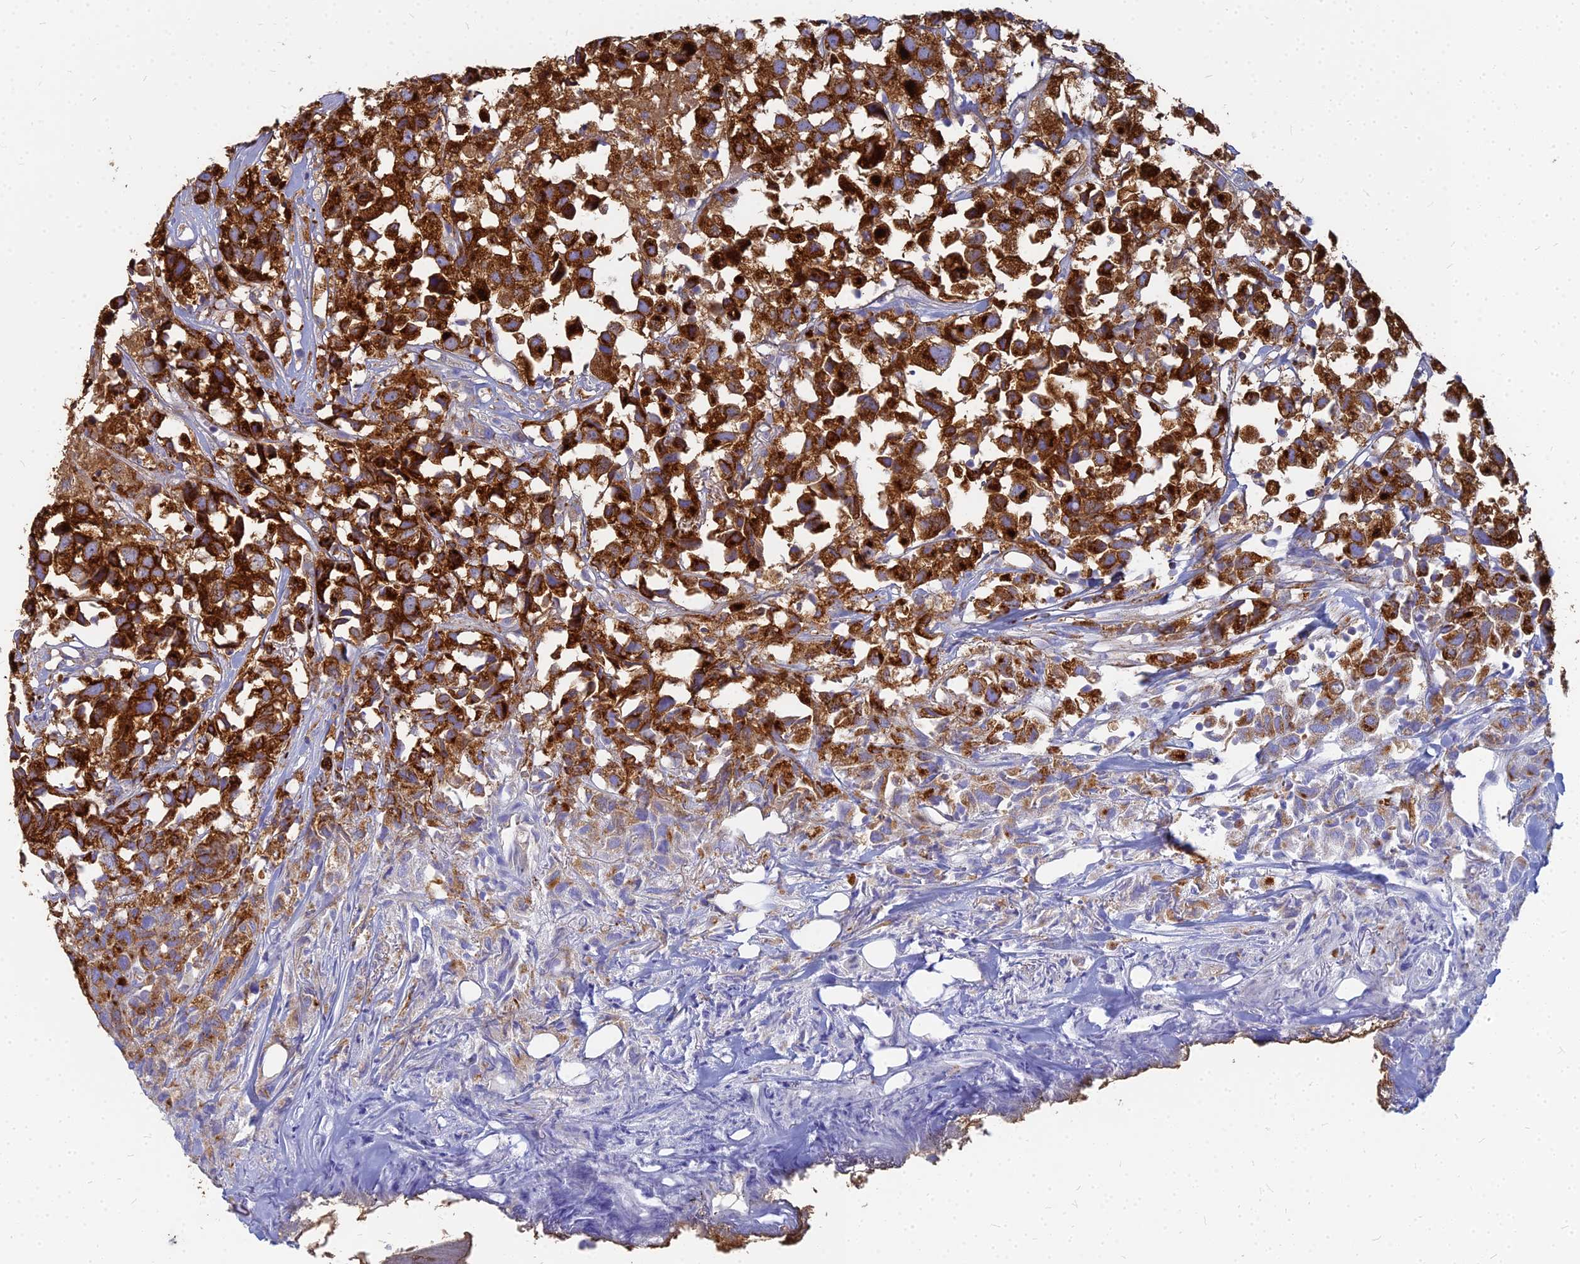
{"staining": {"intensity": "strong", "quantity": ">75%", "location": "cytoplasmic/membranous"}, "tissue": "urothelial cancer", "cell_type": "Tumor cells", "image_type": "cancer", "snomed": [{"axis": "morphology", "description": "Urothelial carcinoma, High grade"}, {"axis": "topography", "description": "Urinary bladder"}], "caption": "A brown stain highlights strong cytoplasmic/membranous positivity of a protein in human urothelial cancer tumor cells.", "gene": "VAT1", "patient": {"sex": "female", "age": 75}}